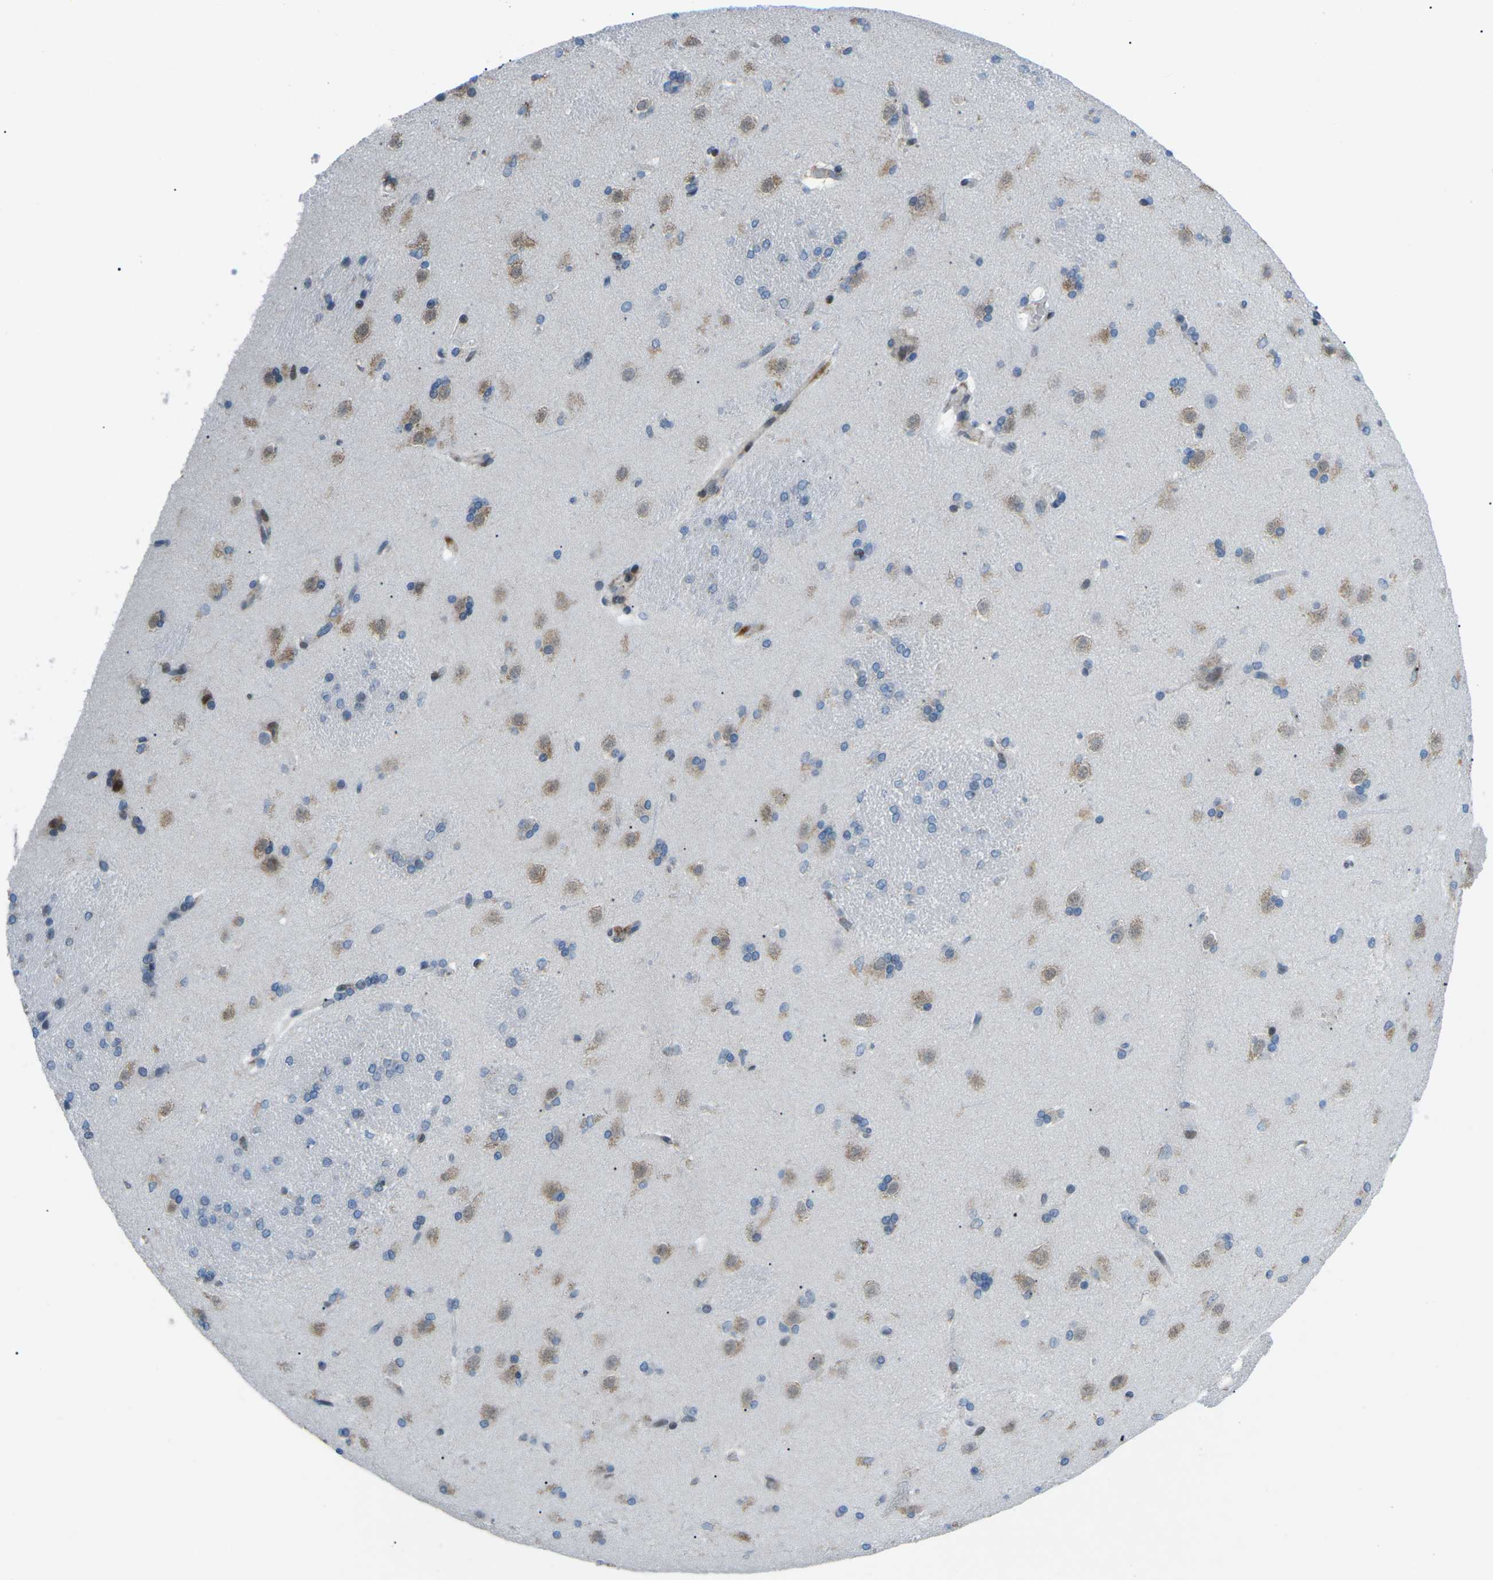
{"staining": {"intensity": "weak", "quantity": "<25%", "location": "cytoplasmic/membranous"}, "tissue": "caudate", "cell_type": "Glial cells", "image_type": "normal", "snomed": [{"axis": "morphology", "description": "Normal tissue, NOS"}, {"axis": "topography", "description": "Lateral ventricle wall"}], "caption": "A high-resolution photomicrograph shows immunohistochemistry (IHC) staining of benign caudate, which displays no significant expression in glial cells. (IHC, brightfield microscopy, high magnification).", "gene": "MBNL1", "patient": {"sex": "female", "age": 19}}